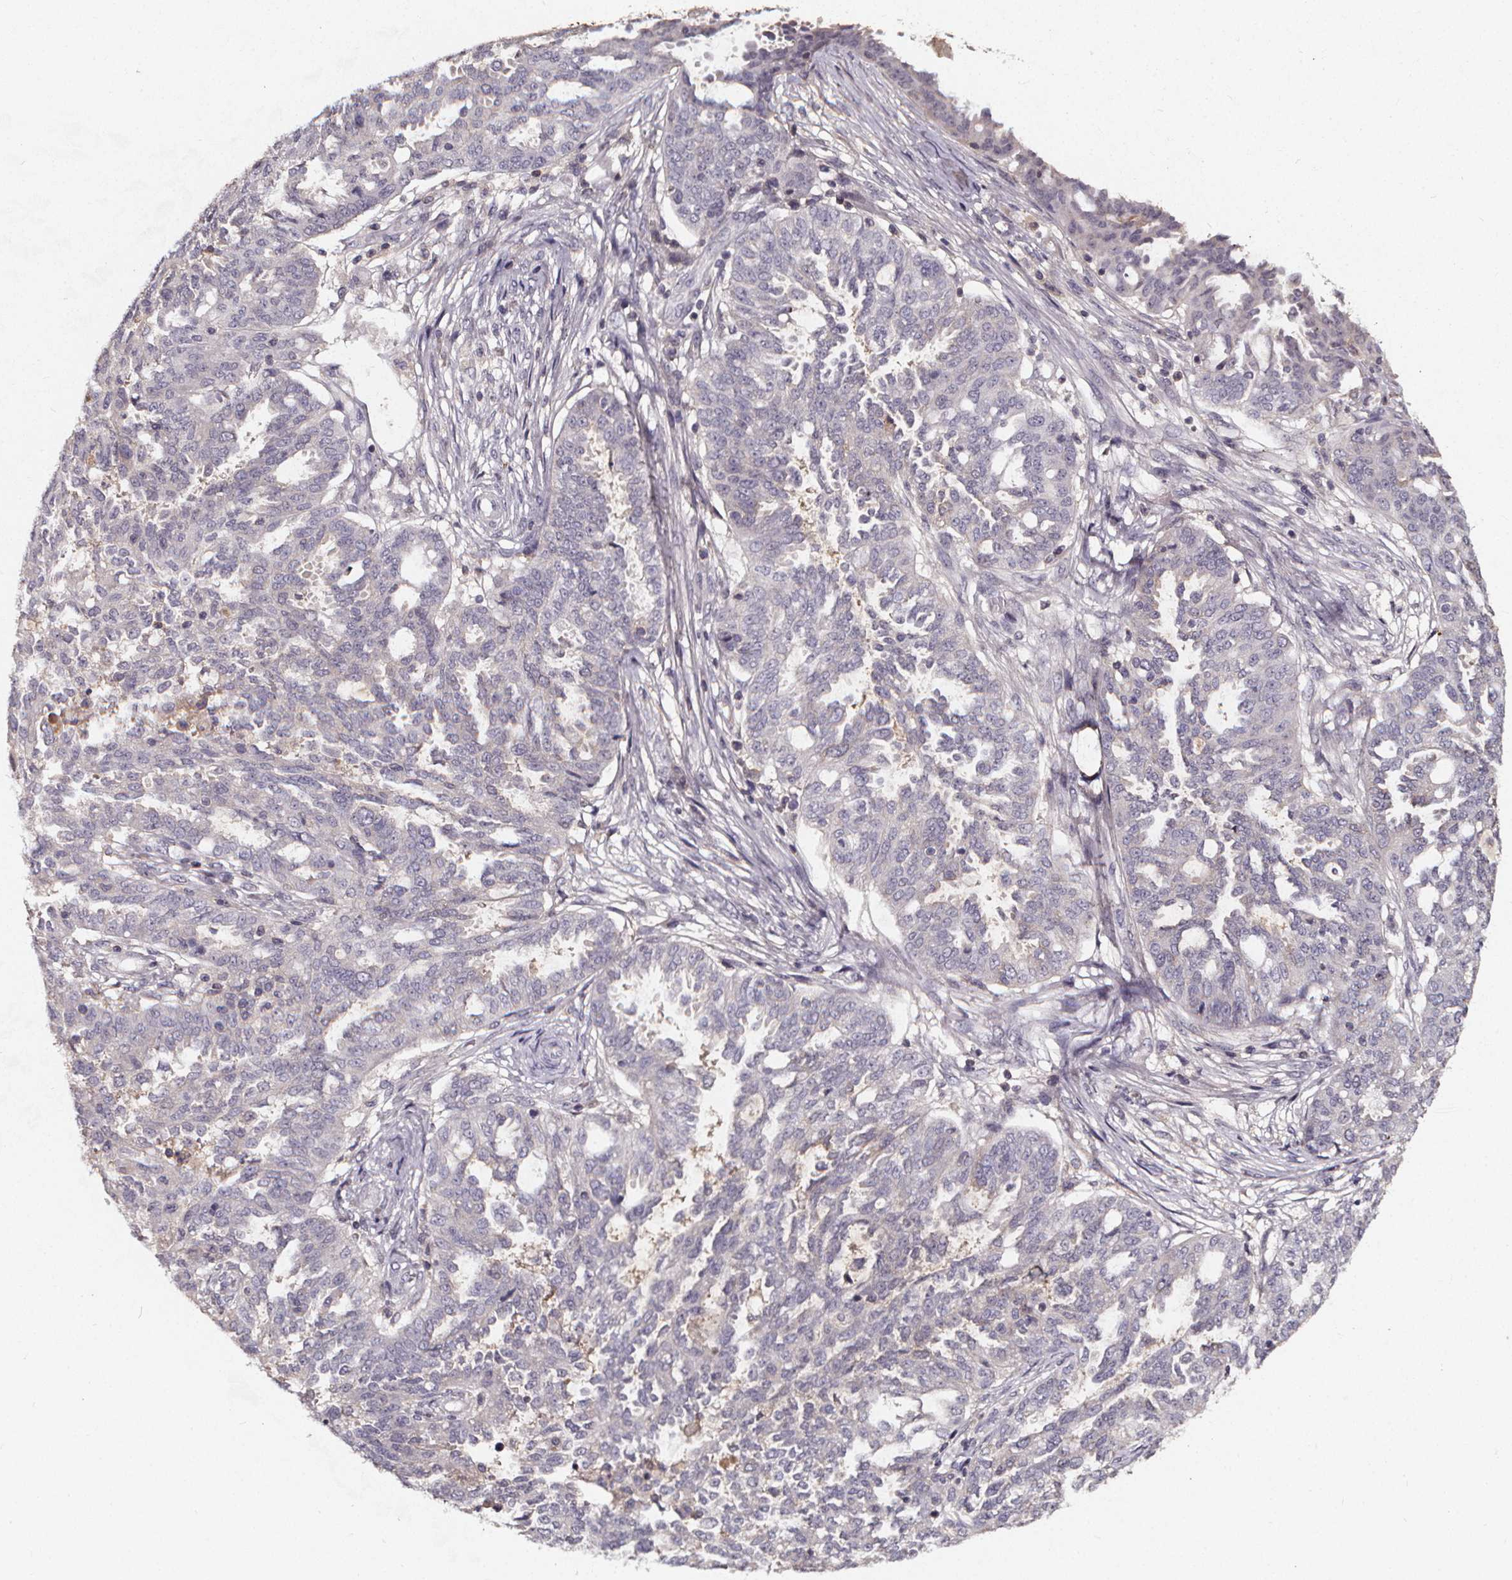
{"staining": {"intensity": "negative", "quantity": "none", "location": "none"}, "tissue": "ovarian cancer", "cell_type": "Tumor cells", "image_type": "cancer", "snomed": [{"axis": "morphology", "description": "Cystadenocarcinoma, serous, NOS"}, {"axis": "topography", "description": "Ovary"}], "caption": "IHC of human ovarian serous cystadenocarcinoma displays no expression in tumor cells. The staining is performed using DAB (3,3'-diaminobenzidine) brown chromogen with nuclei counter-stained in using hematoxylin.", "gene": "SPAG8", "patient": {"sex": "female", "age": 67}}